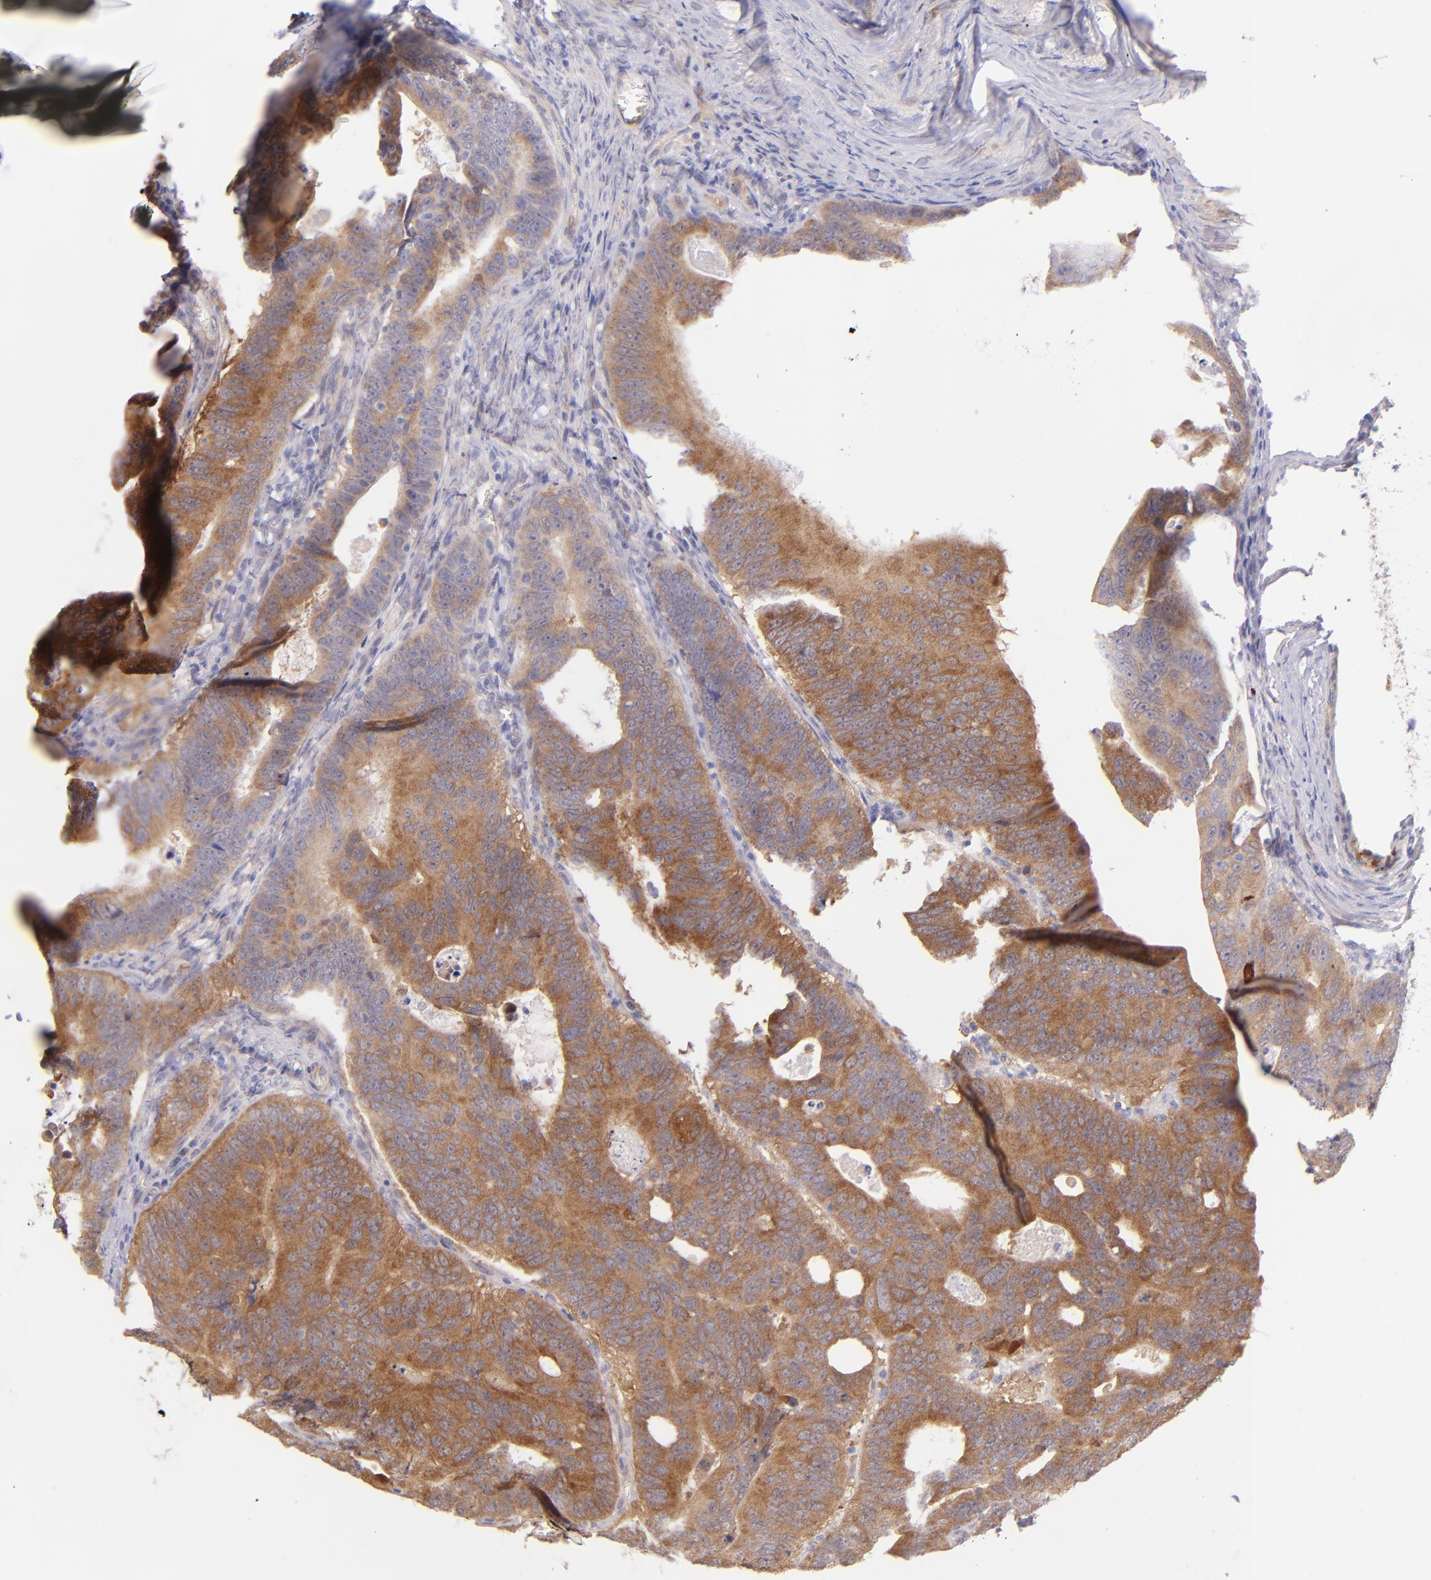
{"staining": {"intensity": "moderate", "quantity": ">75%", "location": "cytoplasmic/membranous"}, "tissue": "colorectal cancer", "cell_type": "Tumor cells", "image_type": "cancer", "snomed": [{"axis": "morphology", "description": "Adenocarcinoma, NOS"}, {"axis": "topography", "description": "Colon"}], "caption": "Approximately >75% of tumor cells in human colorectal adenocarcinoma demonstrate moderate cytoplasmic/membranous protein positivity as visualized by brown immunohistochemical staining.", "gene": "SH2D4A", "patient": {"sex": "female", "age": 55}}